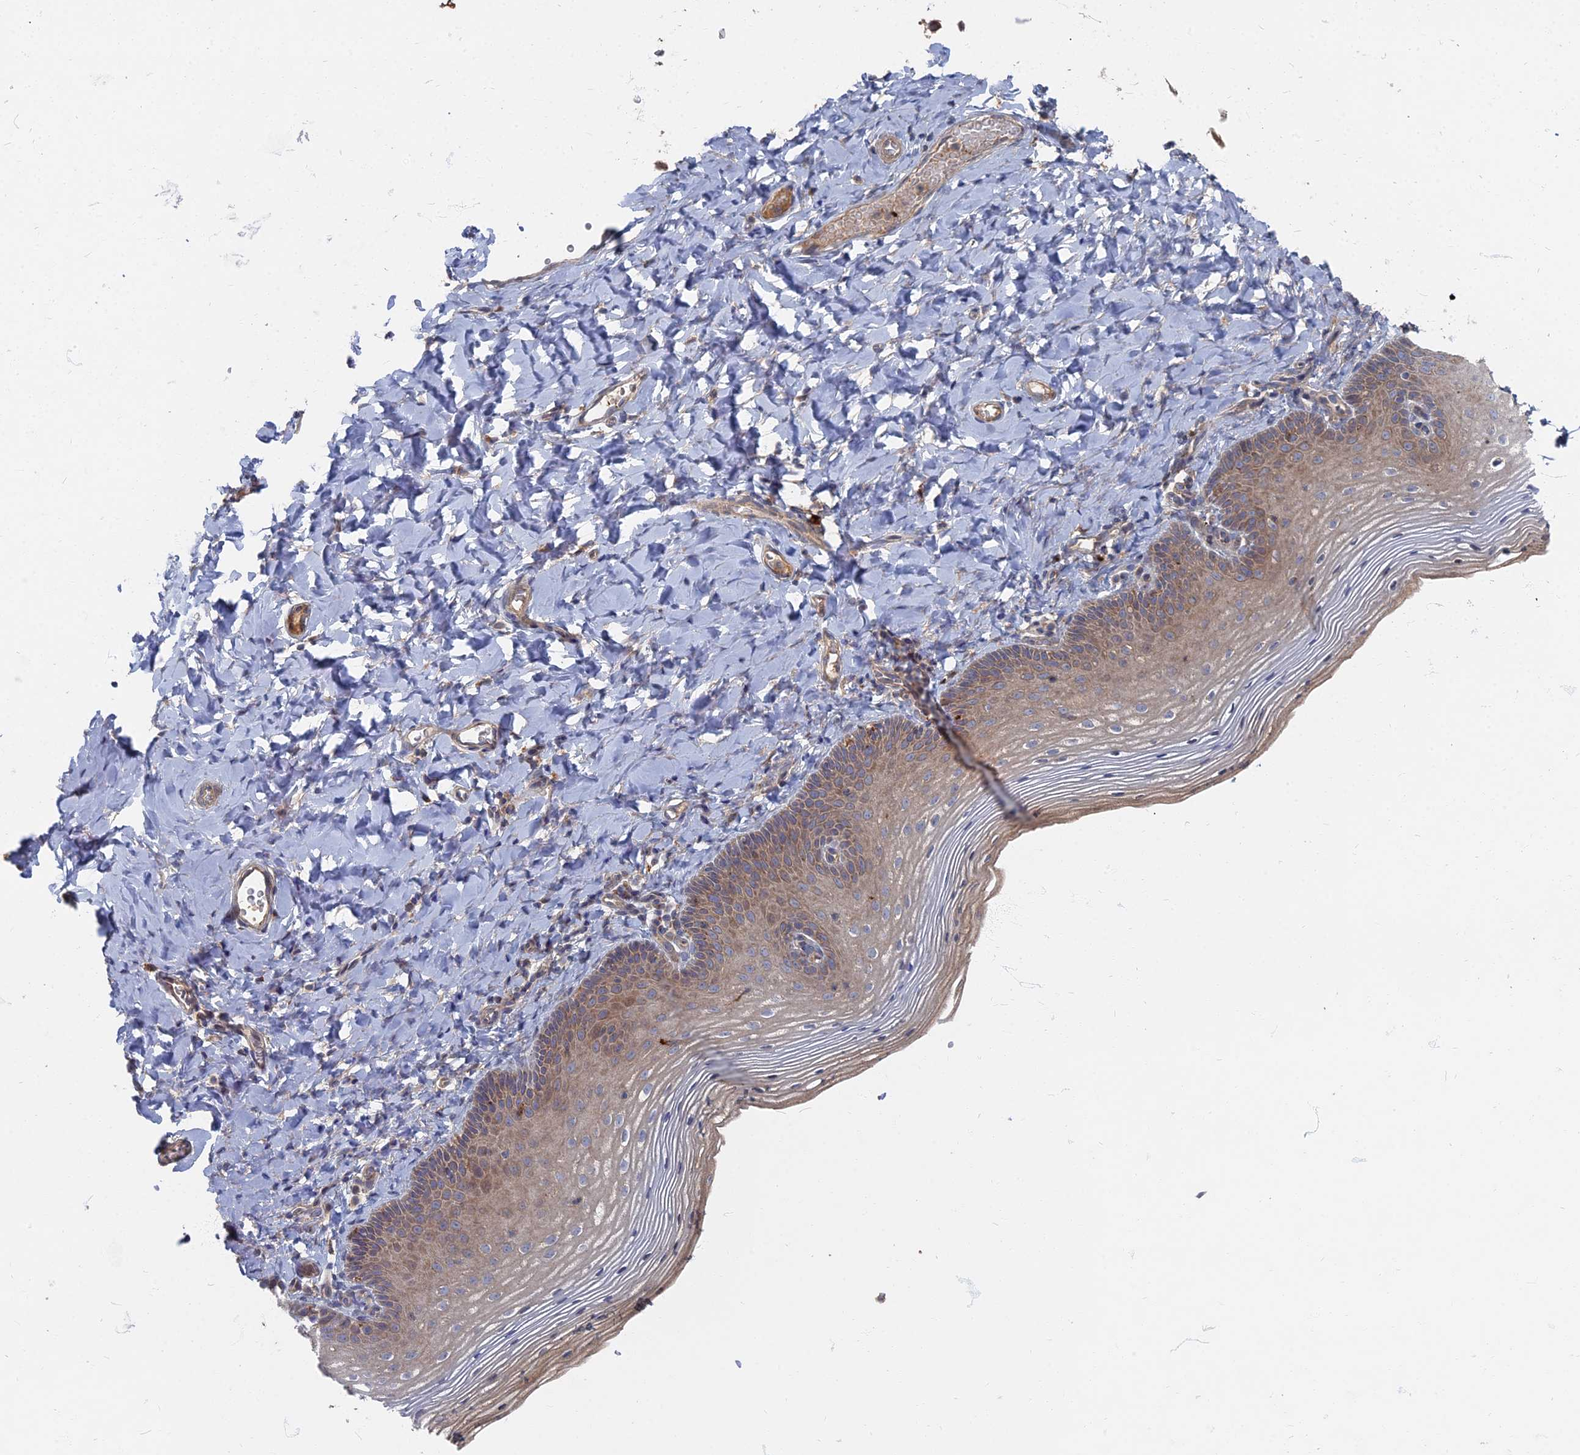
{"staining": {"intensity": "moderate", "quantity": "25%-75%", "location": "cytoplasmic/membranous"}, "tissue": "vagina", "cell_type": "Squamous epithelial cells", "image_type": "normal", "snomed": [{"axis": "morphology", "description": "Normal tissue, NOS"}, {"axis": "topography", "description": "Vagina"}], "caption": "Protein staining exhibits moderate cytoplasmic/membranous positivity in approximately 25%-75% of squamous epithelial cells in benign vagina. Ihc stains the protein in brown and the nuclei are stained blue.", "gene": "PPCDC", "patient": {"sex": "female", "age": 60}}